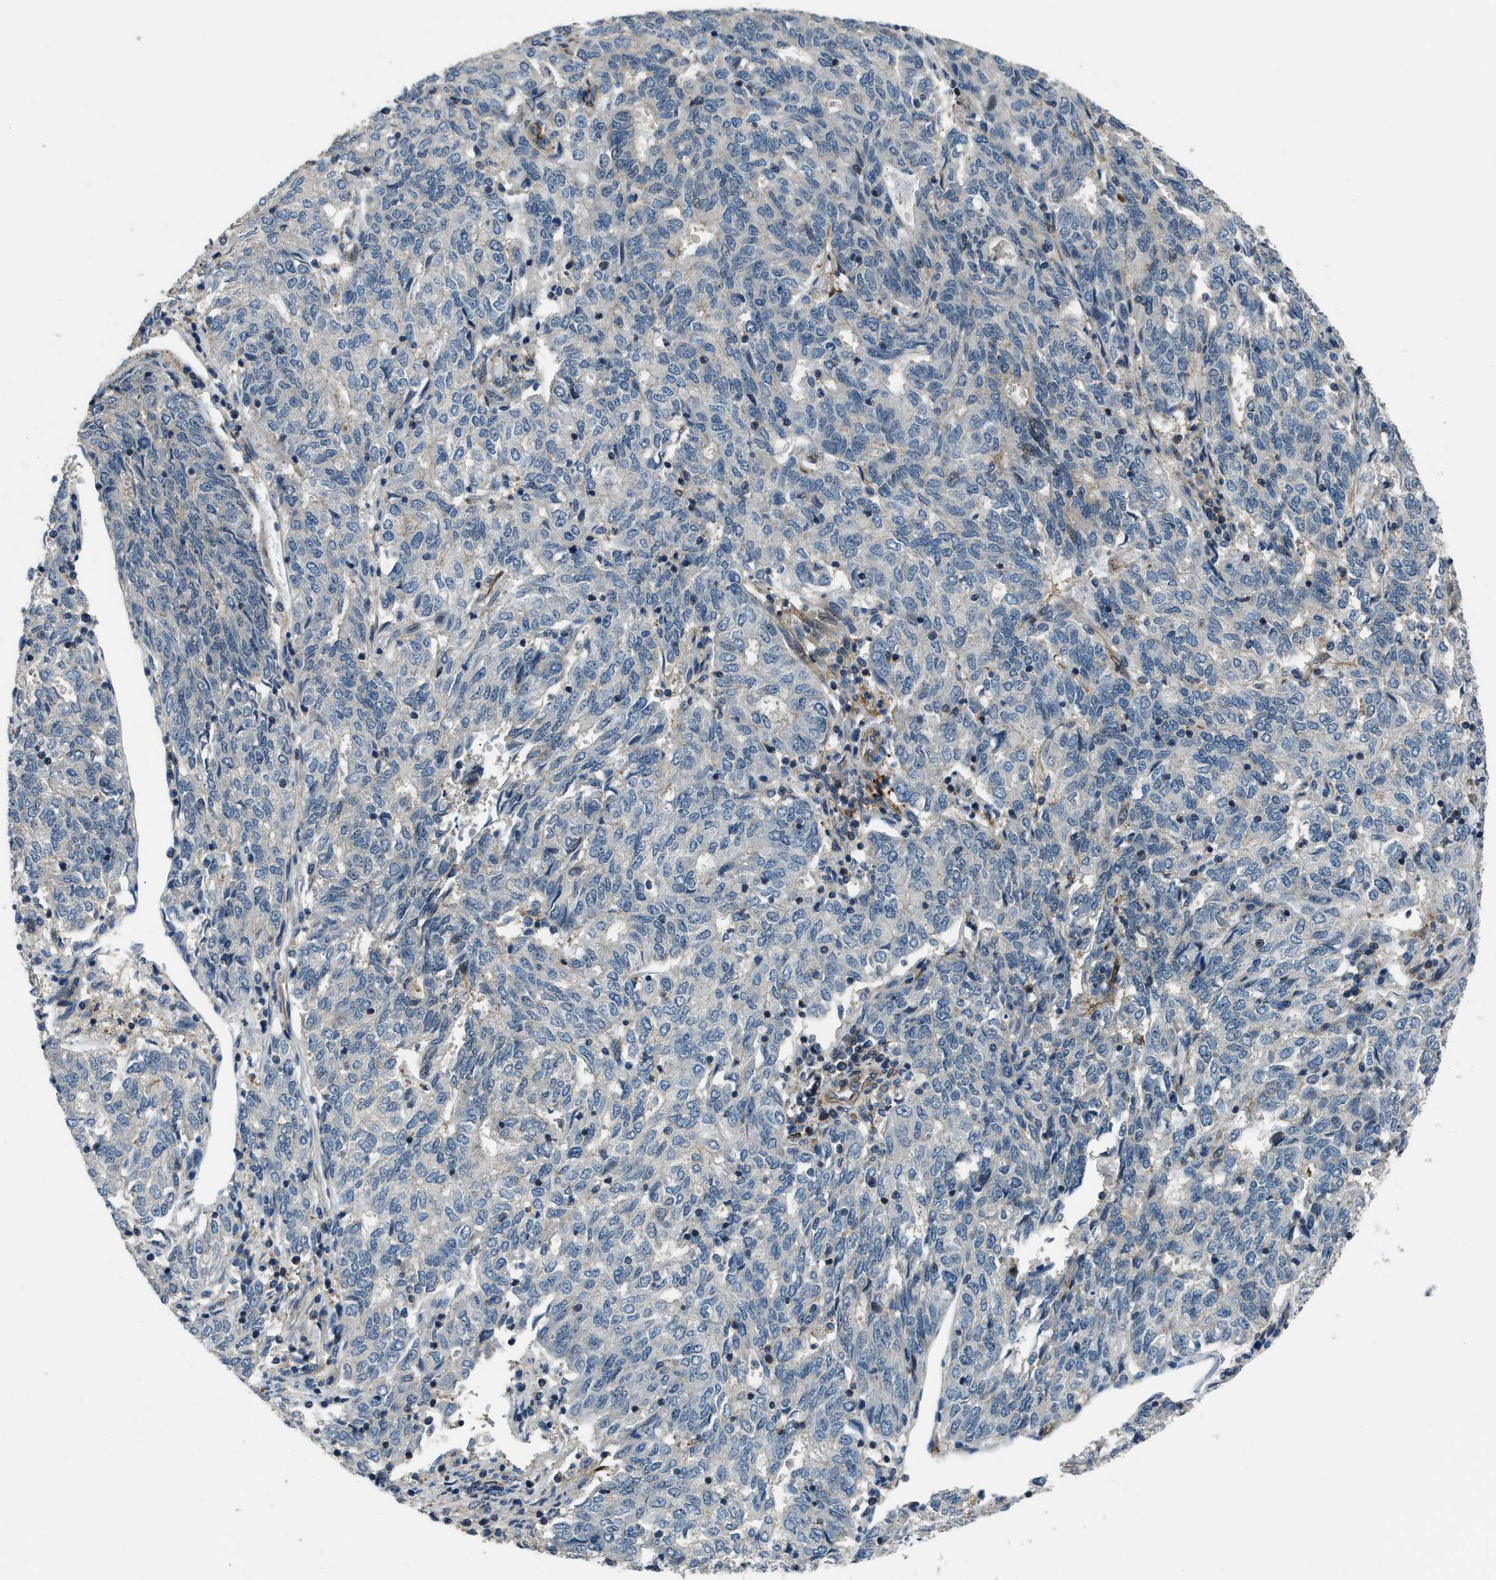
{"staining": {"intensity": "negative", "quantity": "none", "location": "none"}, "tissue": "endometrial cancer", "cell_type": "Tumor cells", "image_type": "cancer", "snomed": [{"axis": "morphology", "description": "Adenocarcinoma, NOS"}, {"axis": "topography", "description": "Endometrium"}], "caption": "This is an IHC micrograph of adenocarcinoma (endometrial). There is no staining in tumor cells.", "gene": "NUDCD3", "patient": {"sex": "female", "age": 80}}